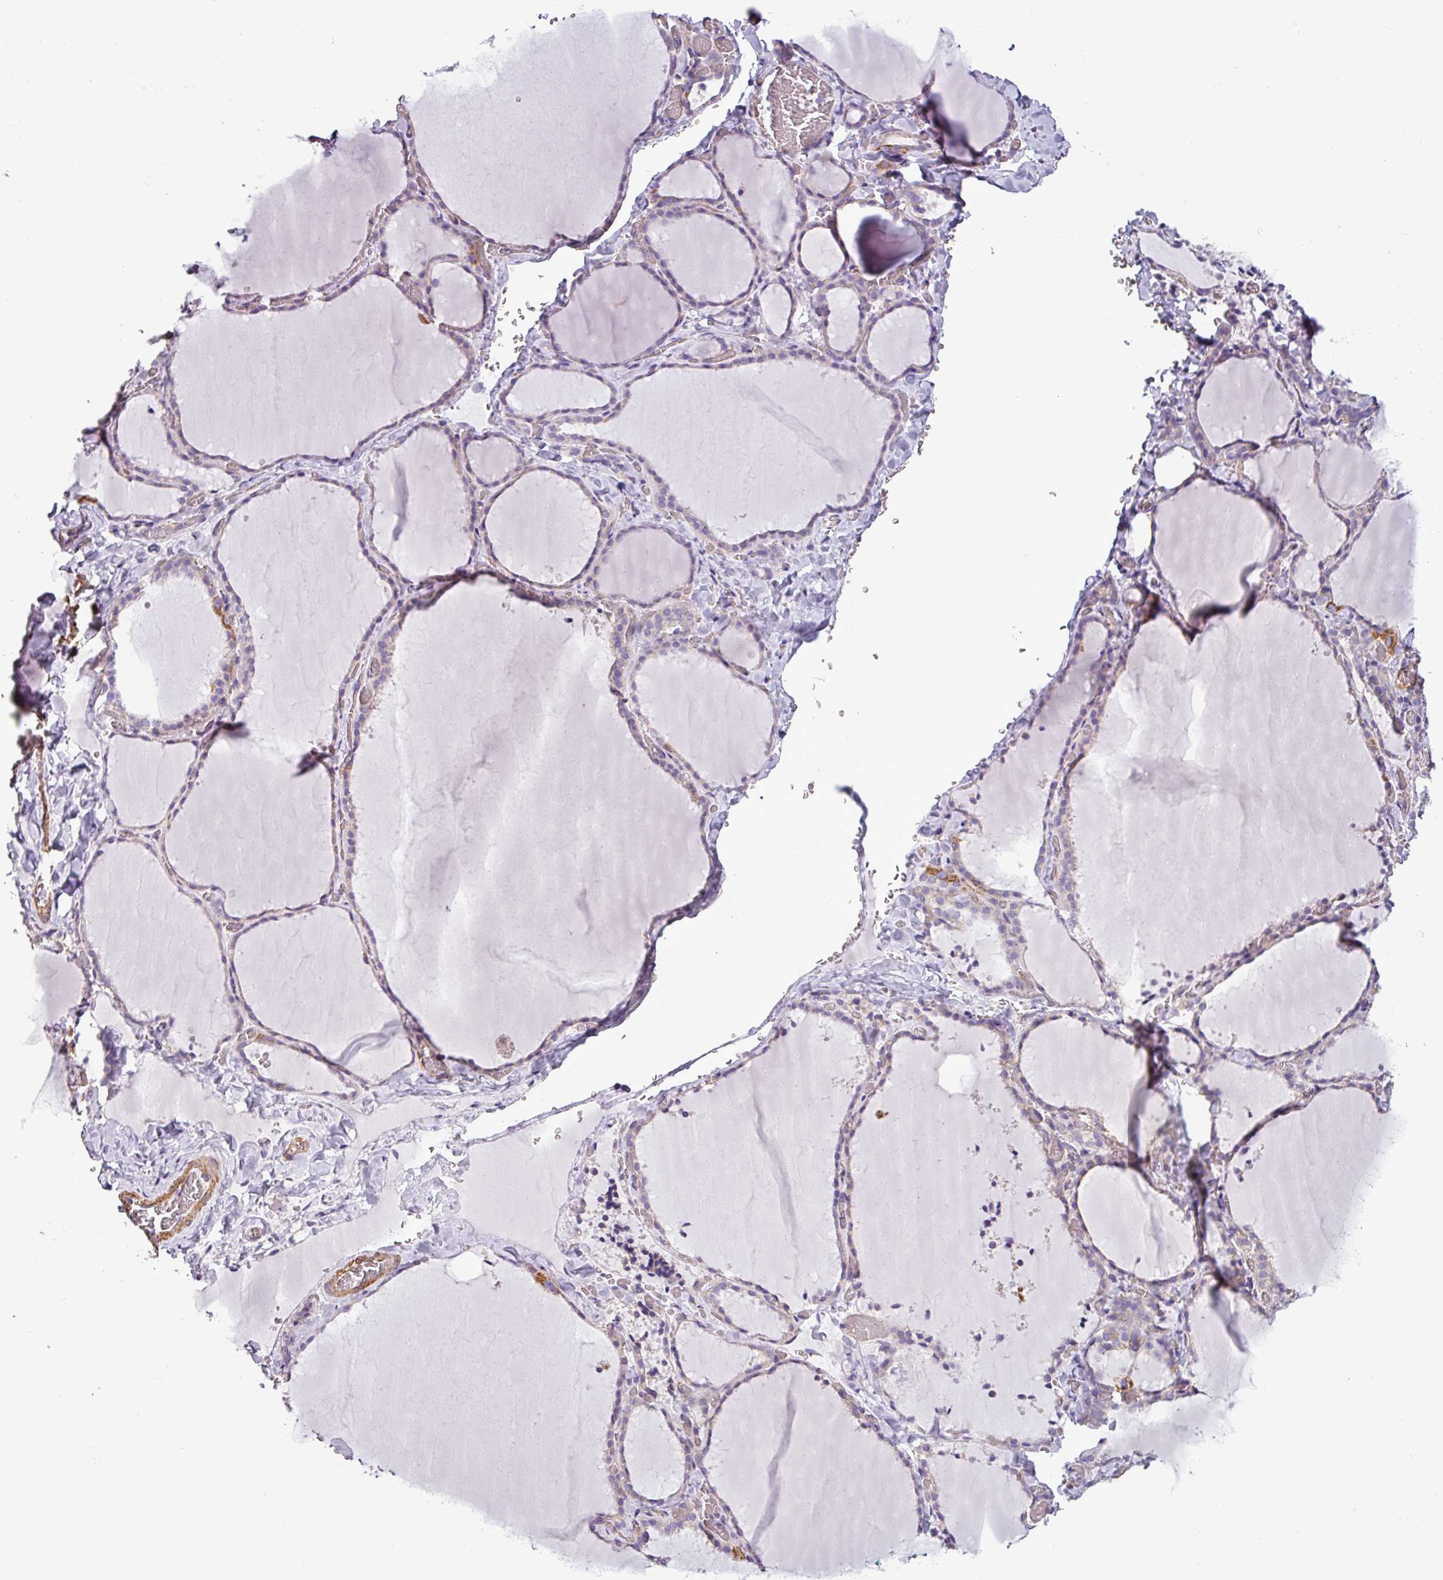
{"staining": {"intensity": "moderate", "quantity": "<25%", "location": "cytoplasmic/membranous"}, "tissue": "thyroid gland", "cell_type": "Glandular cells", "image_type": "normal", "snomed": [{"axis": "morphology", "description": "Normal tissue, NOS"}, {"axis": "topography", "description": "Thyroid gland"}], "caption": "Immunohistochemical staining of unremarkable human thyroid gland shows moderate cytoplasmic/membranous protein expression in approximately <25% of glandular cells. (IHC, brightfield microscopy, high magnification).", "gene": "BTN2A2", "patient": {"sex": "female", "age": 22}}